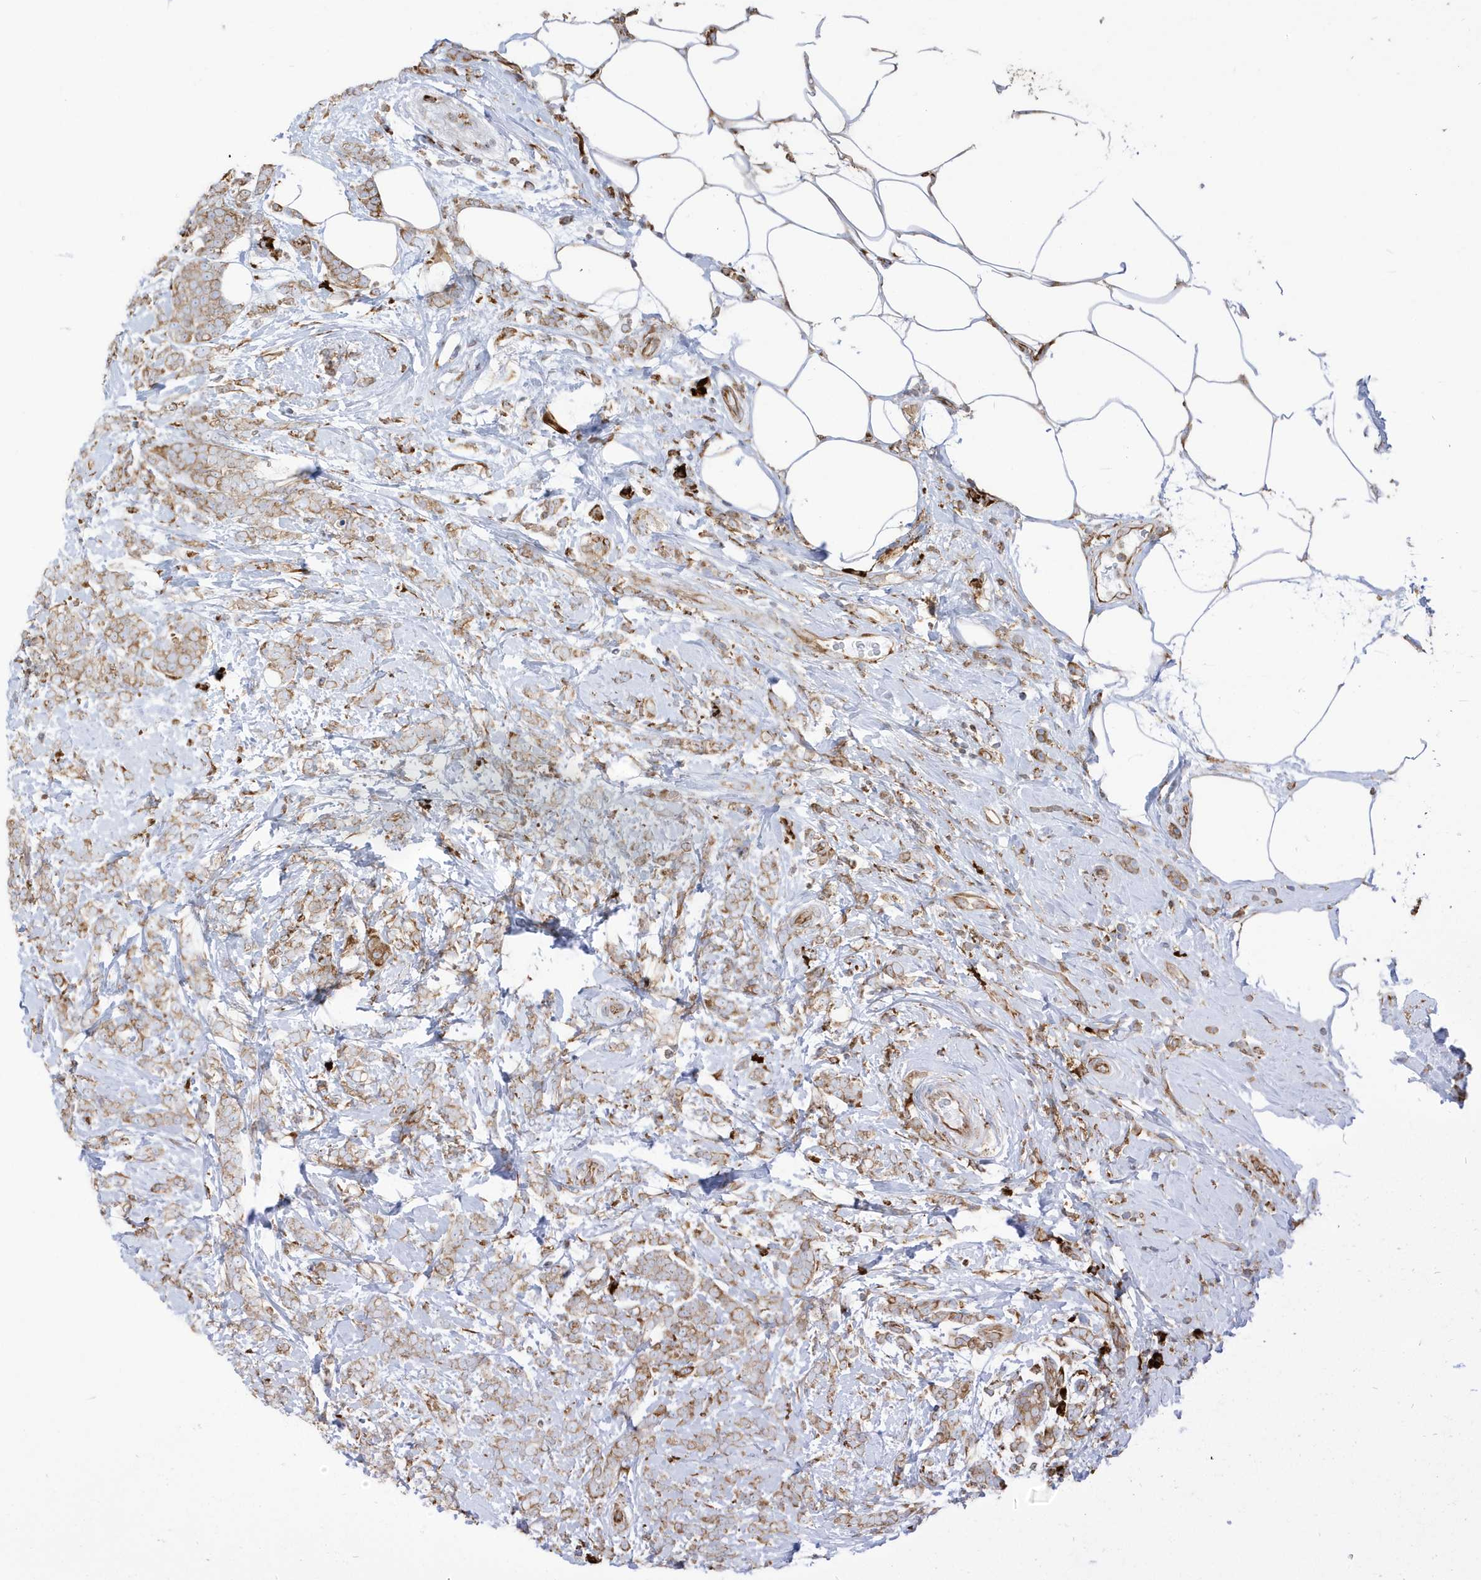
{"staining": {"intensity": "moderate", "quantity": ">75%", "location": "cytoplasmic/membranous"}, "tissue": "breast cancer", "cell_type": "Tumor cells", "image_type": "cancer", "snomed": [{"axis": "morphology", "description": "Lobular carcinoma"}, {"axis": "topography", "description": "Breast"}], "caption": "Protein expression analysis of human breast cancer reveals moderate cytoplasmic/membranous positivity in approximately >75% of tumor cells.", "gene": "PDIA6", "patient": {"sex": "female", "age": 58}}